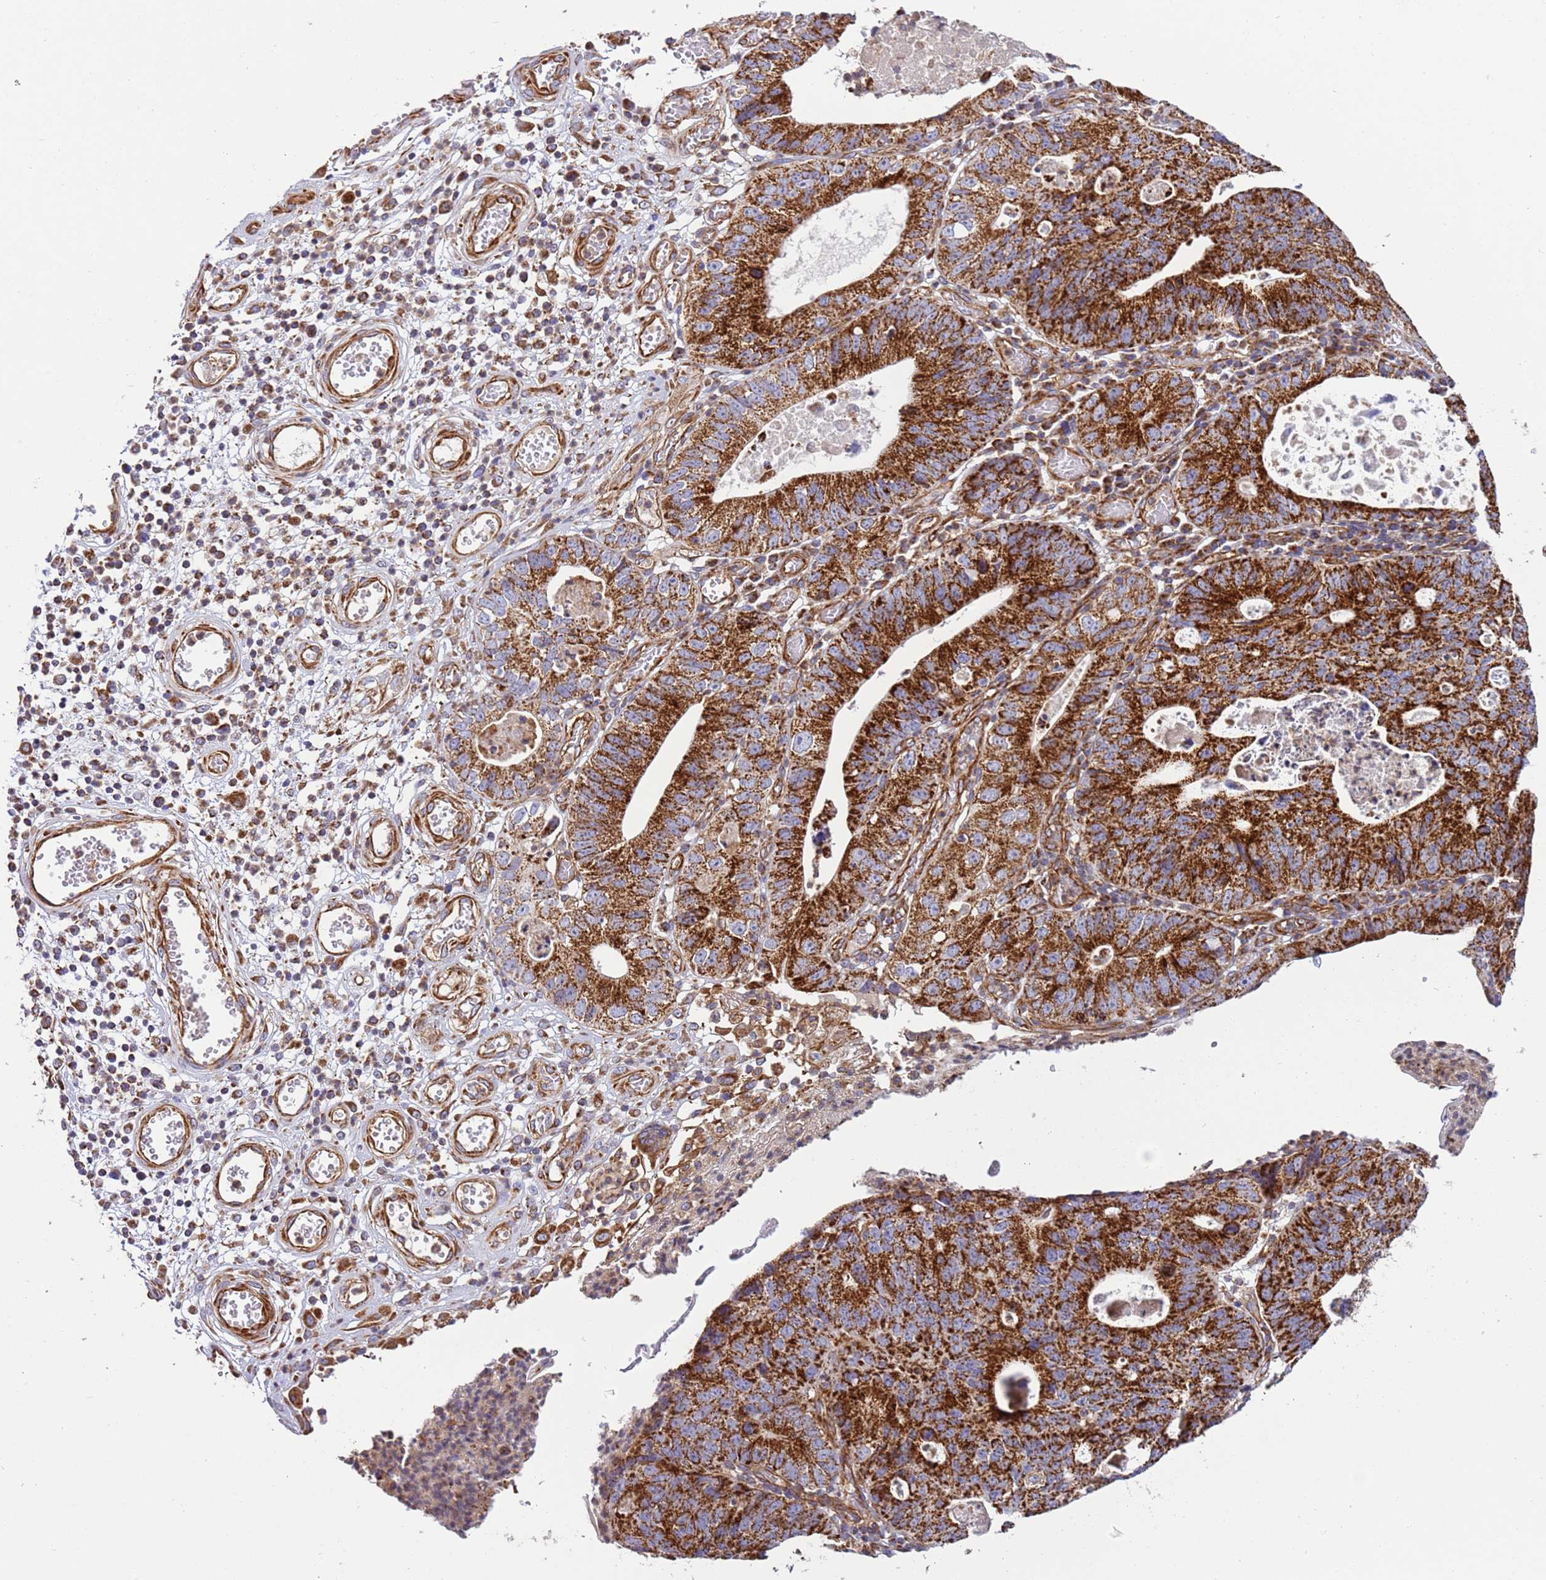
{"staining": {"intensity": "strong", "quantity": ">75%", "location": "cytoplasmic/membranous"}, "tissue": "stomach cancer", "cell_type": "Tumor cells", "image_type": "cancer", "snomed": [{"axis": "morphology", "description": "Adenocarcinoma, NOS"}, {"axis": "topography", "description": "Stomach"}], "caption": "Stomach adenocarcinoma stained with DAB immunohistochemistry exhibits high levels of strong cytoplasmic/membranous staining in approximately >75% of tumor cells. The protein of interest is shown in brown color, while the nuclei are stained blue.", "gene": "MRPL20", "patient": {"sex": "male", "age": 59}}